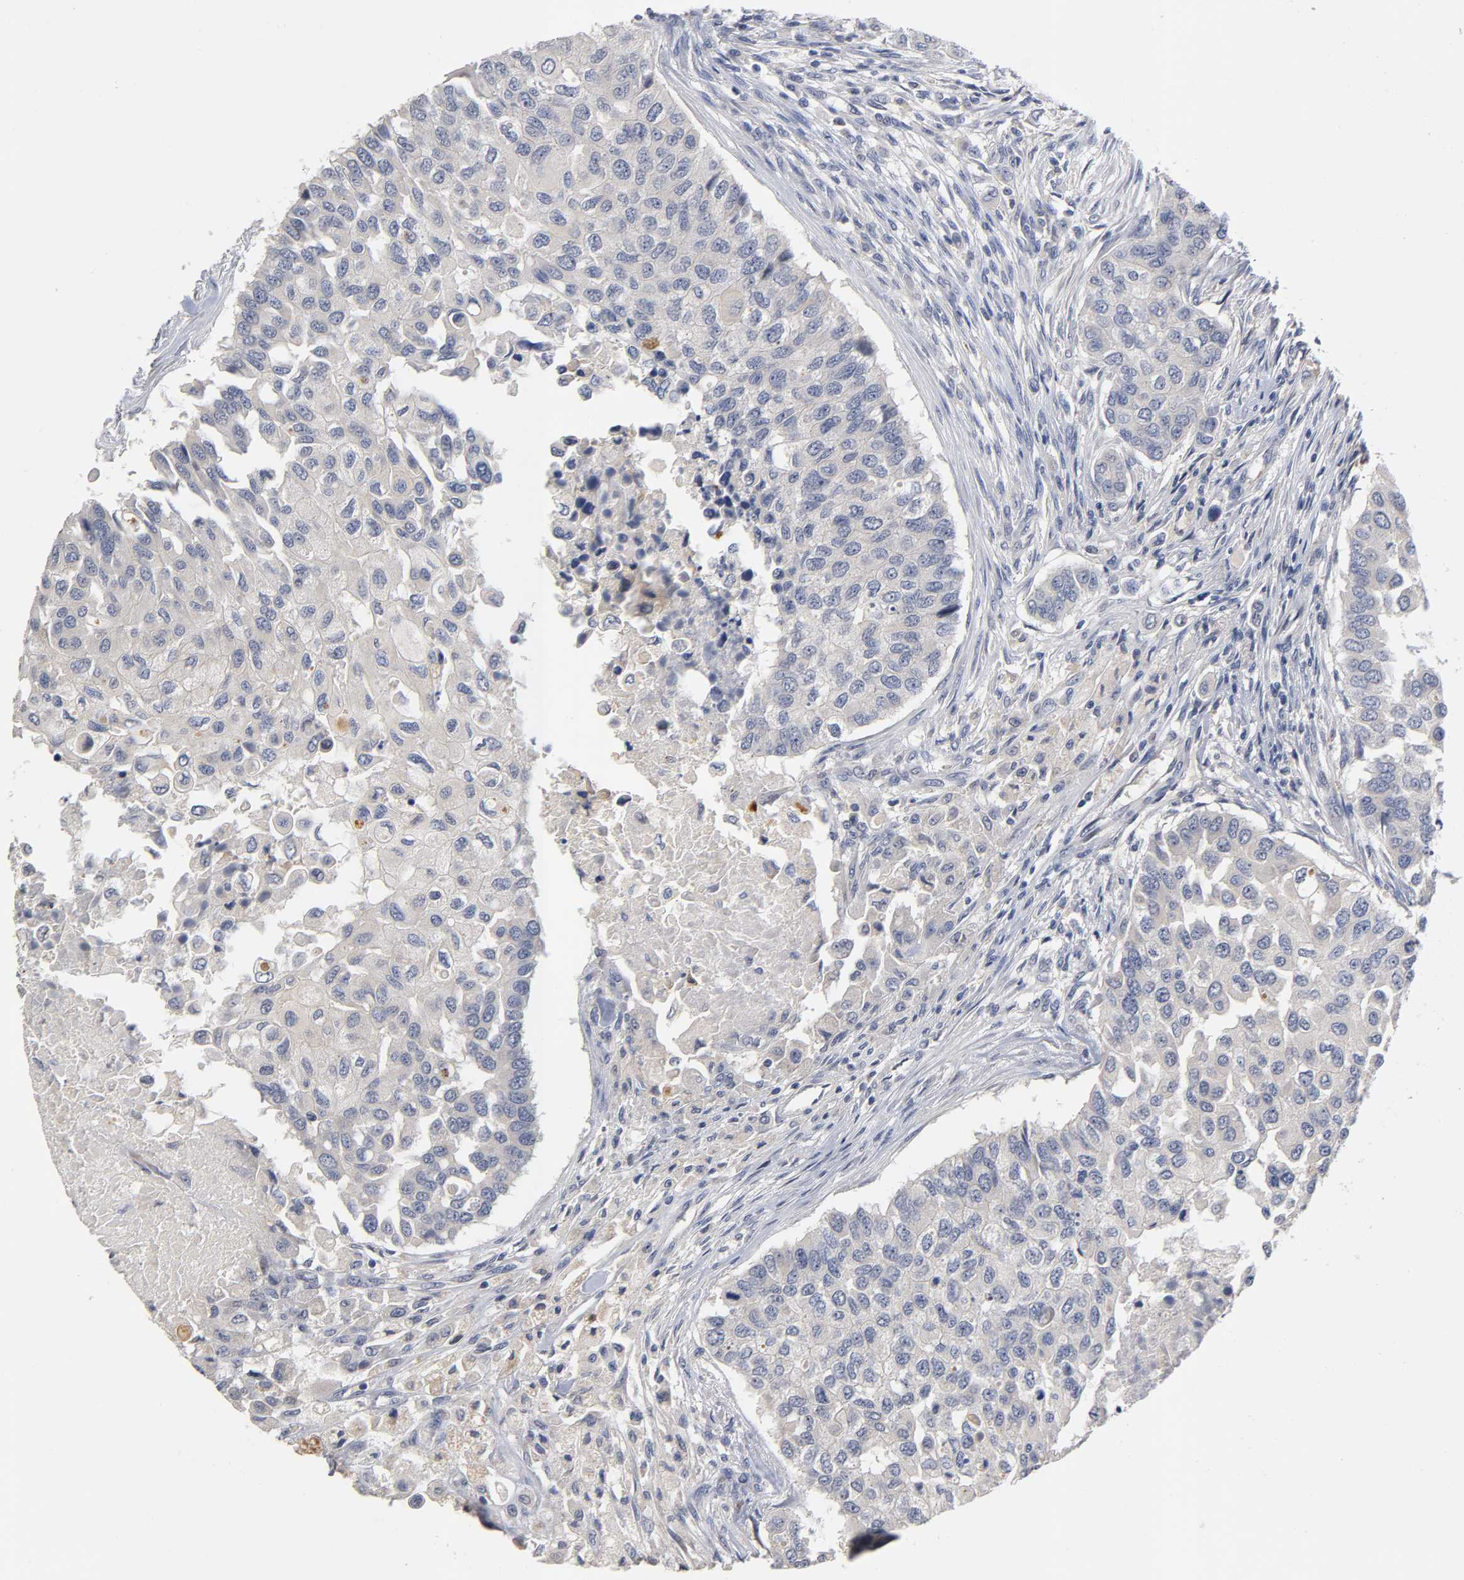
{"staining": {"intensity": "negative", "quantity": "none", "location": "none"}, "tissue": "breast cancer", "cell_type": "Tumor cells", "image_type": "cancer", "snomed": [{"axis": "morphology", "description": "Normal tissue, NOS"}, {"axis": "morphology", "description": "Duct carcinoma"}, {"axis": "topography", "description": "Breast"}], "caption": "Breast cancer was stained to show a protein in brown. There is no significant positivity in tumor cells.", "gene": "OVOL1", "patient": {"sex": "female", "age": 49}}